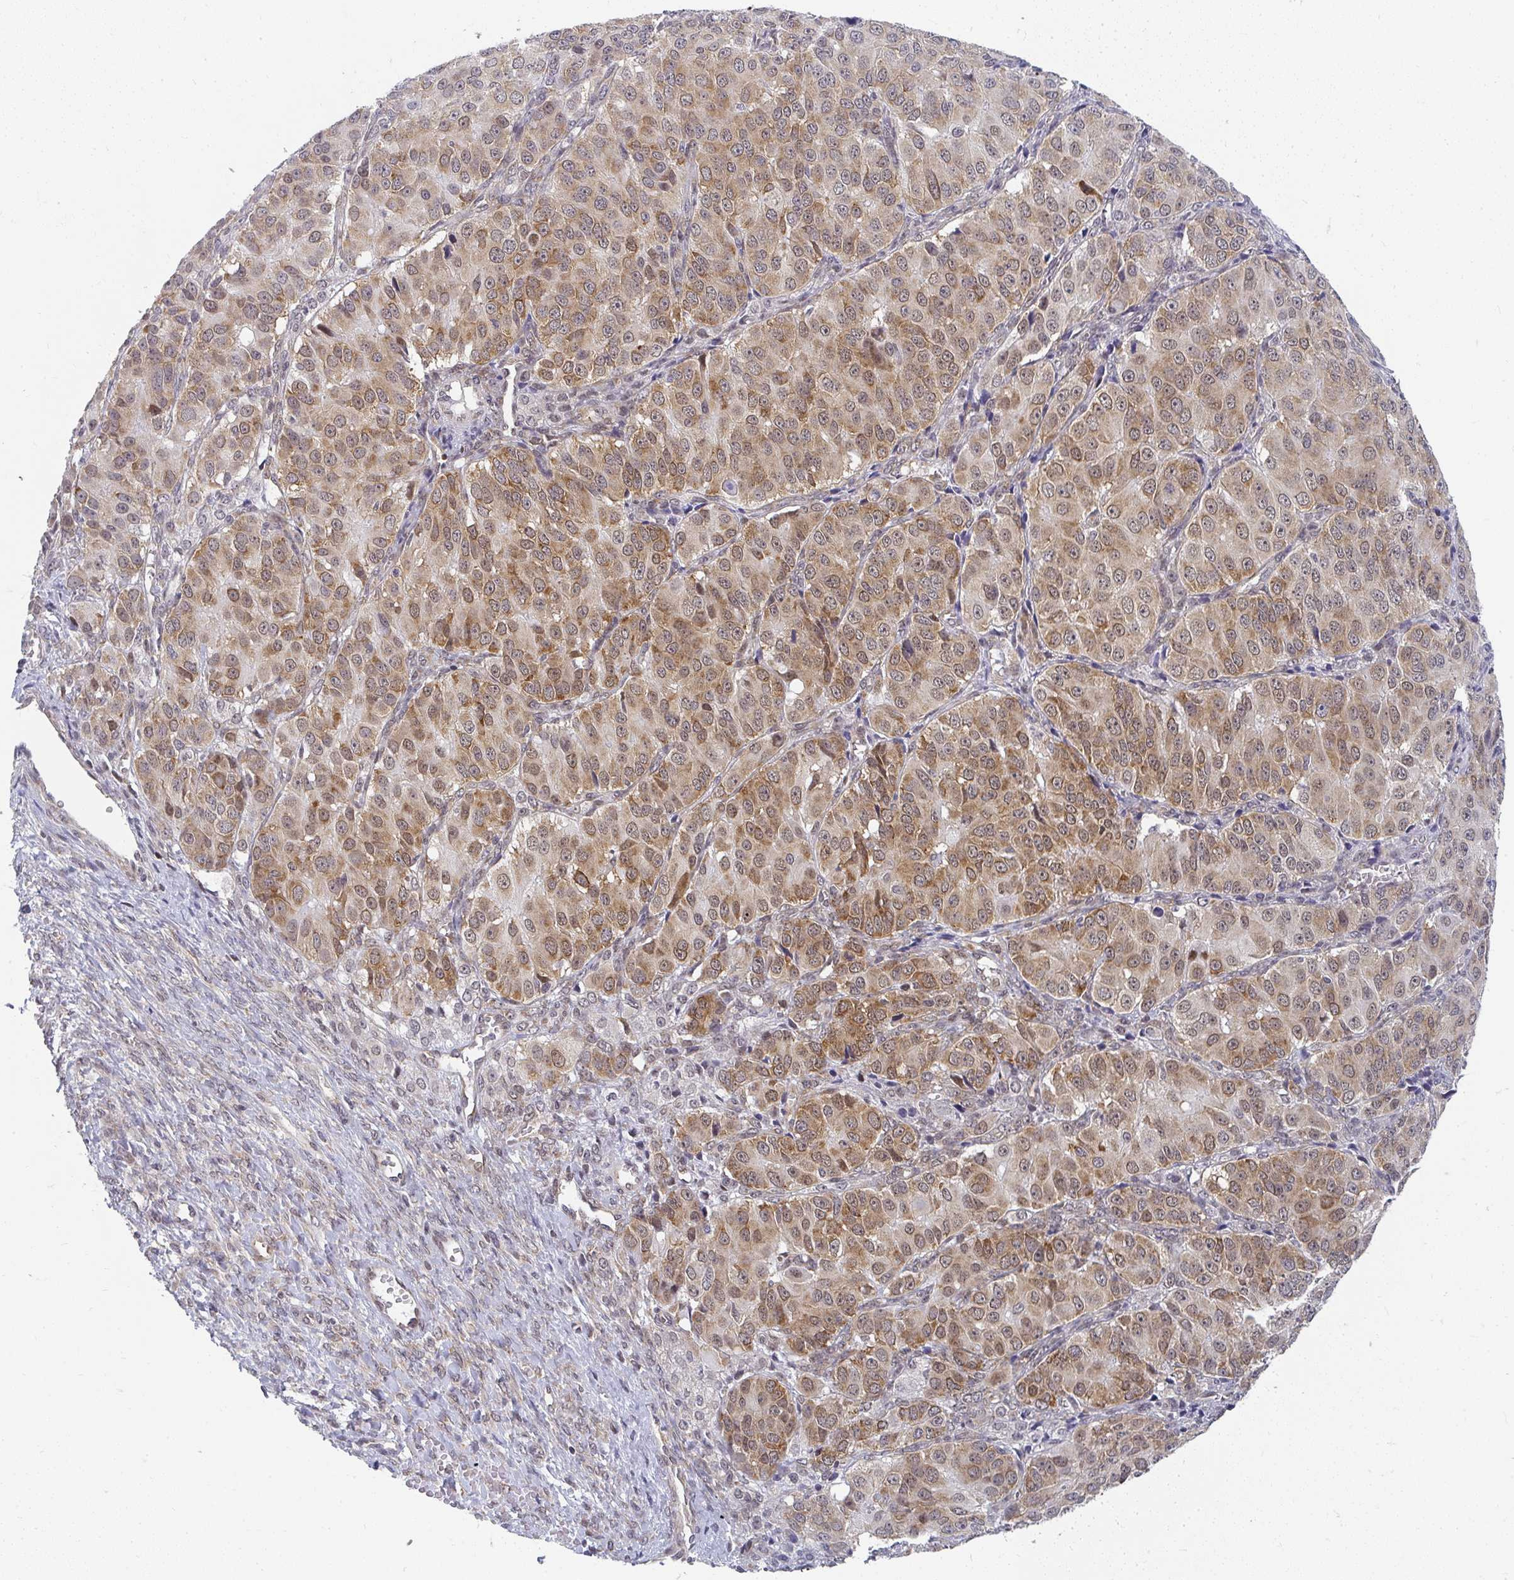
{"staining": {"intensity": "moderate", "quantity": ">75%", "location": "cytoplasmic/membranous,nuclear"}, "tissue": "ovarian cancer", "cell_type": "Tumor cells", "image_type": "cancer", "snomed": [{"axis": "morphology", "description": "Carcinoma, endometroid"}, {"axis": "topography", "description": "Ovary"}], "caption": "Moderate cytoplasmic/membranous and nuclear protein positivity is identified in about >75% of tumor cells in ovarian cancer (endometroid carcinoma).", "gene": "SYNCRIP", "patient": {"sex": "female", "age": 51}}